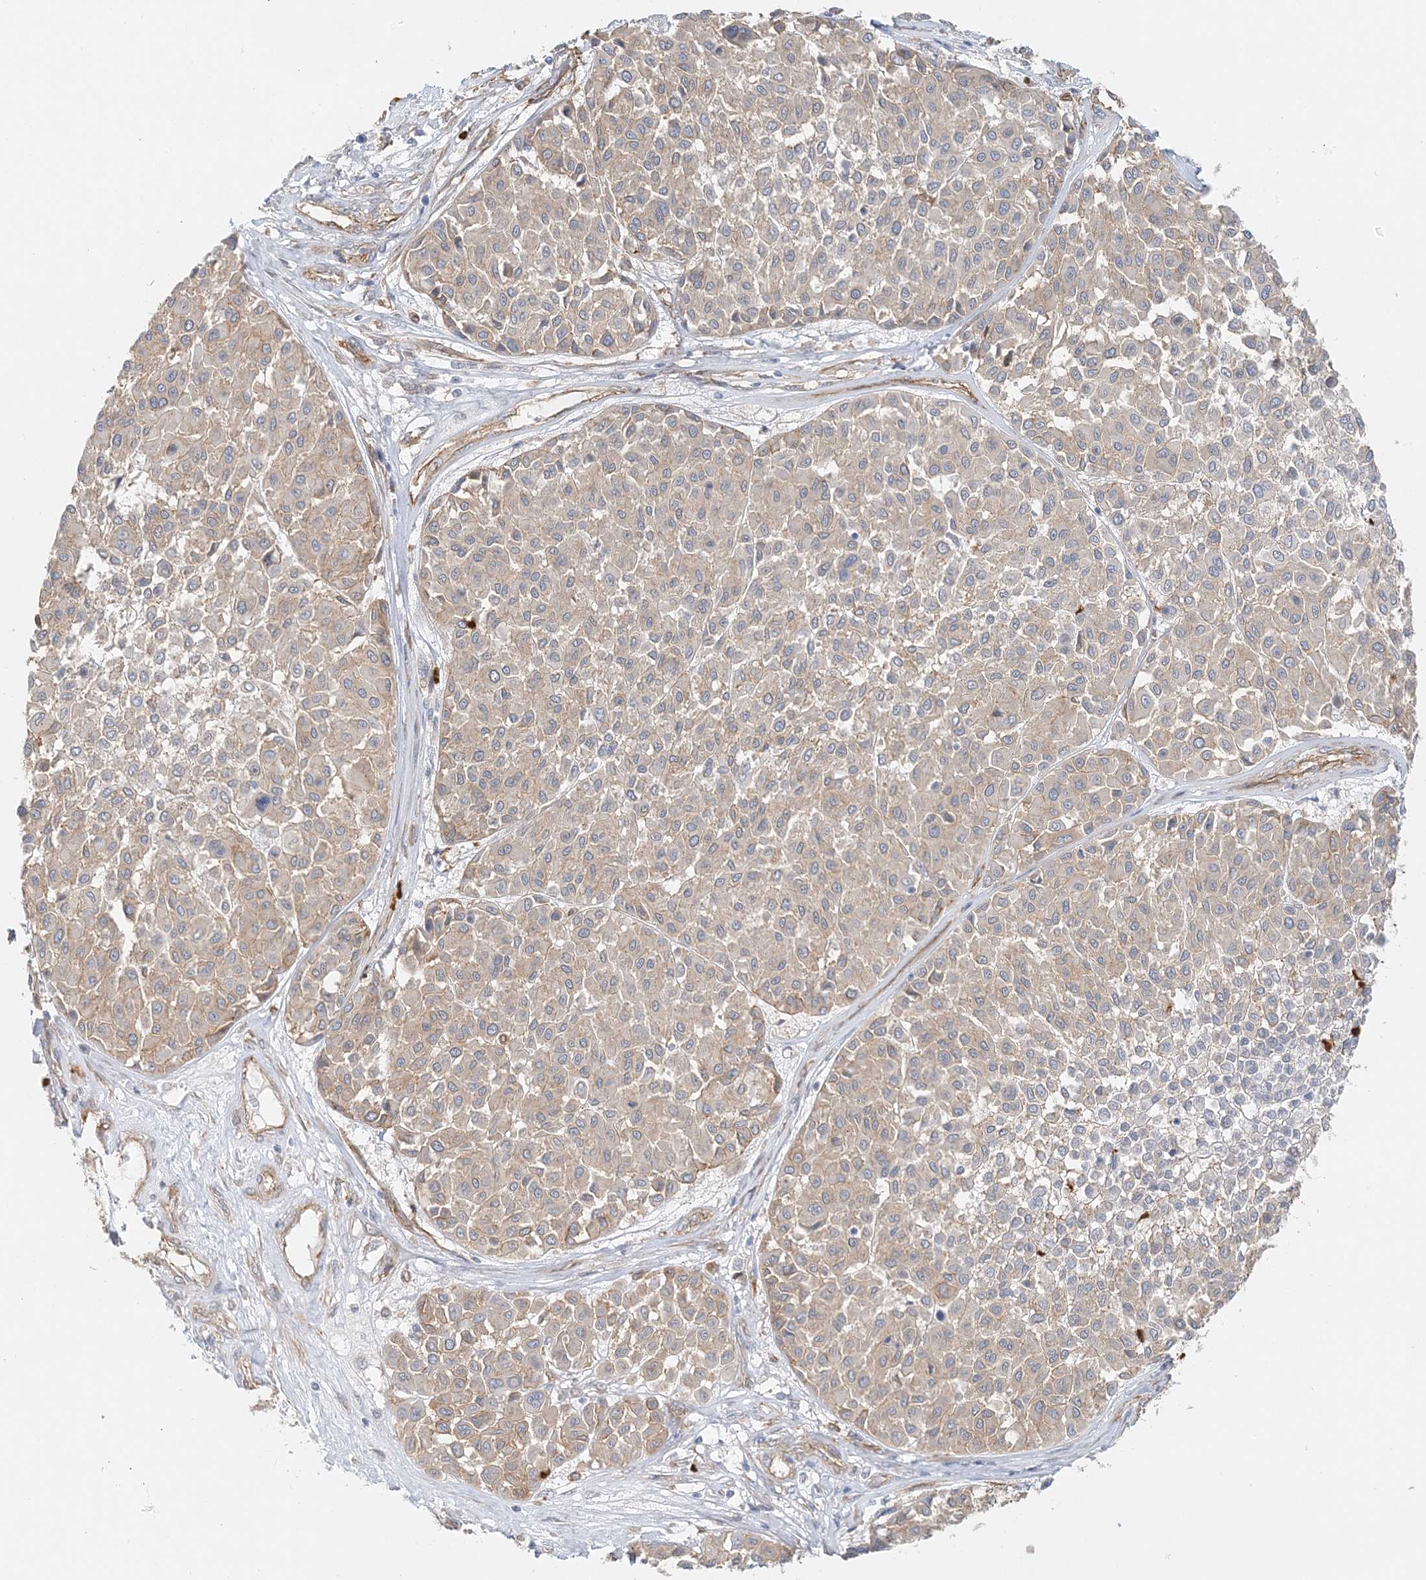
{"staining": {"intensity": "weak", "quantity": ">75%", "location": "cytoplasmic/membranous"}, "tissue": "melanoma", "cell_type": "Tumor cells", "image_type": "cancer", "snomed": [{"axis": "morphology", "description": "Malignant melanoma, Metastatic site"}, {"axis": "topography", "description": "Soft tissue"}], "caption": "Immunohistochemistry of human malignant melanoma (metastatic site) exhibits low levels of weak cytoplasmic/membranous expression in approximately >75% of tumor cells. (IHC, brightfield microscopy, high magnification).", "gene": "DNAH1", "patient": {"sex": "male", "age": 41}}